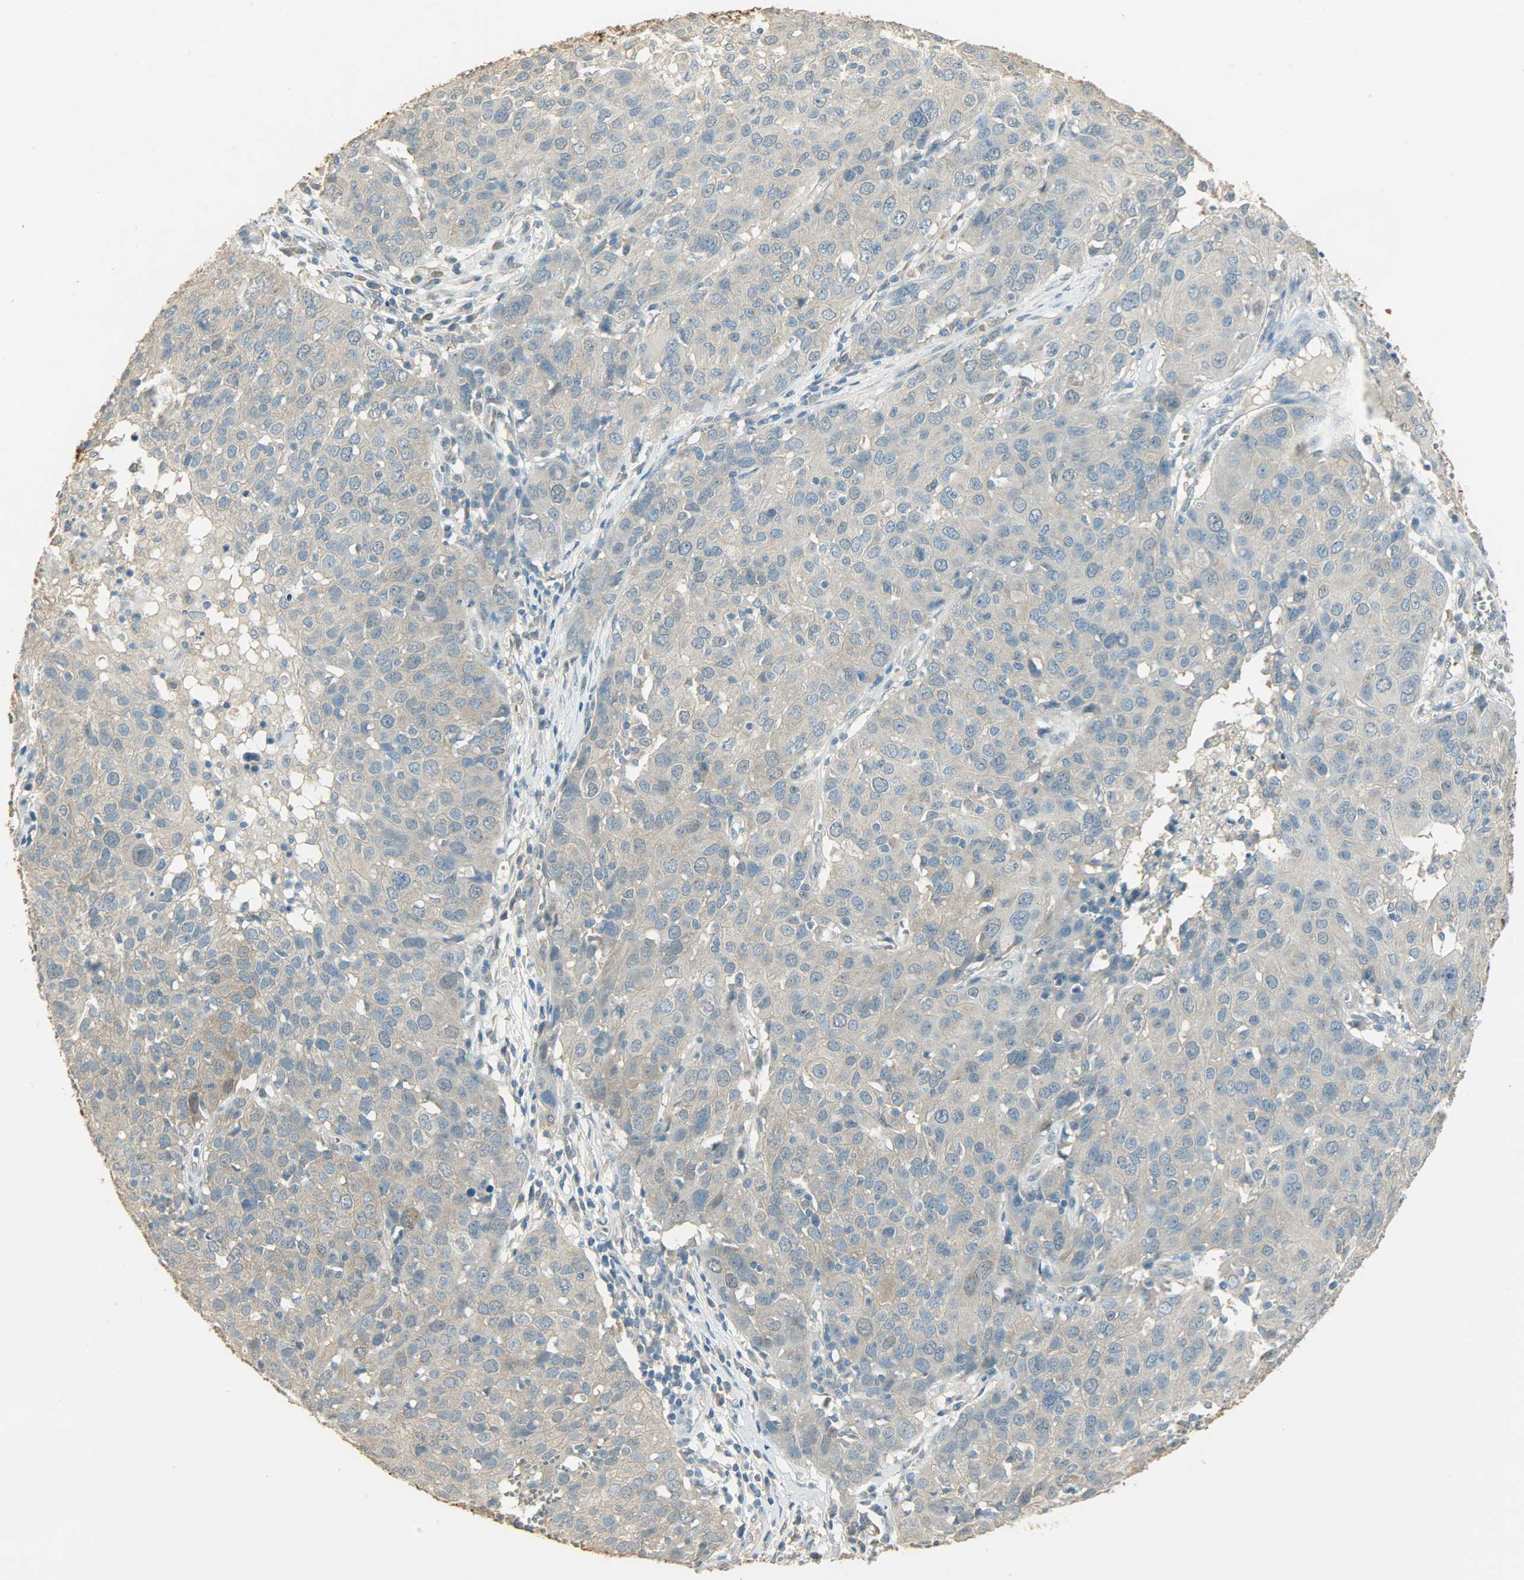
{"staining": {"intensity": "weak", "quantity": "25%-75%", "location": "cytoplasmic/membranous"}, "tissue": "ovarian cancer", "cell_type": "Tumor cells", "image_type": "cancer", "snomed": [{"axis": "morphology", "description": "Carcinoma, endometroid"}, {"axis": "topography", "description": "Ovary"}], "caption": "Immunohistochemical staining of human ovarian endometroid carcinoma shows weak cytoplasmic/membranous protein positivity in about 25%-75% of tumor cells.", "gene": "PRMT5", "patient": {"sex": "female", "age": 50}}